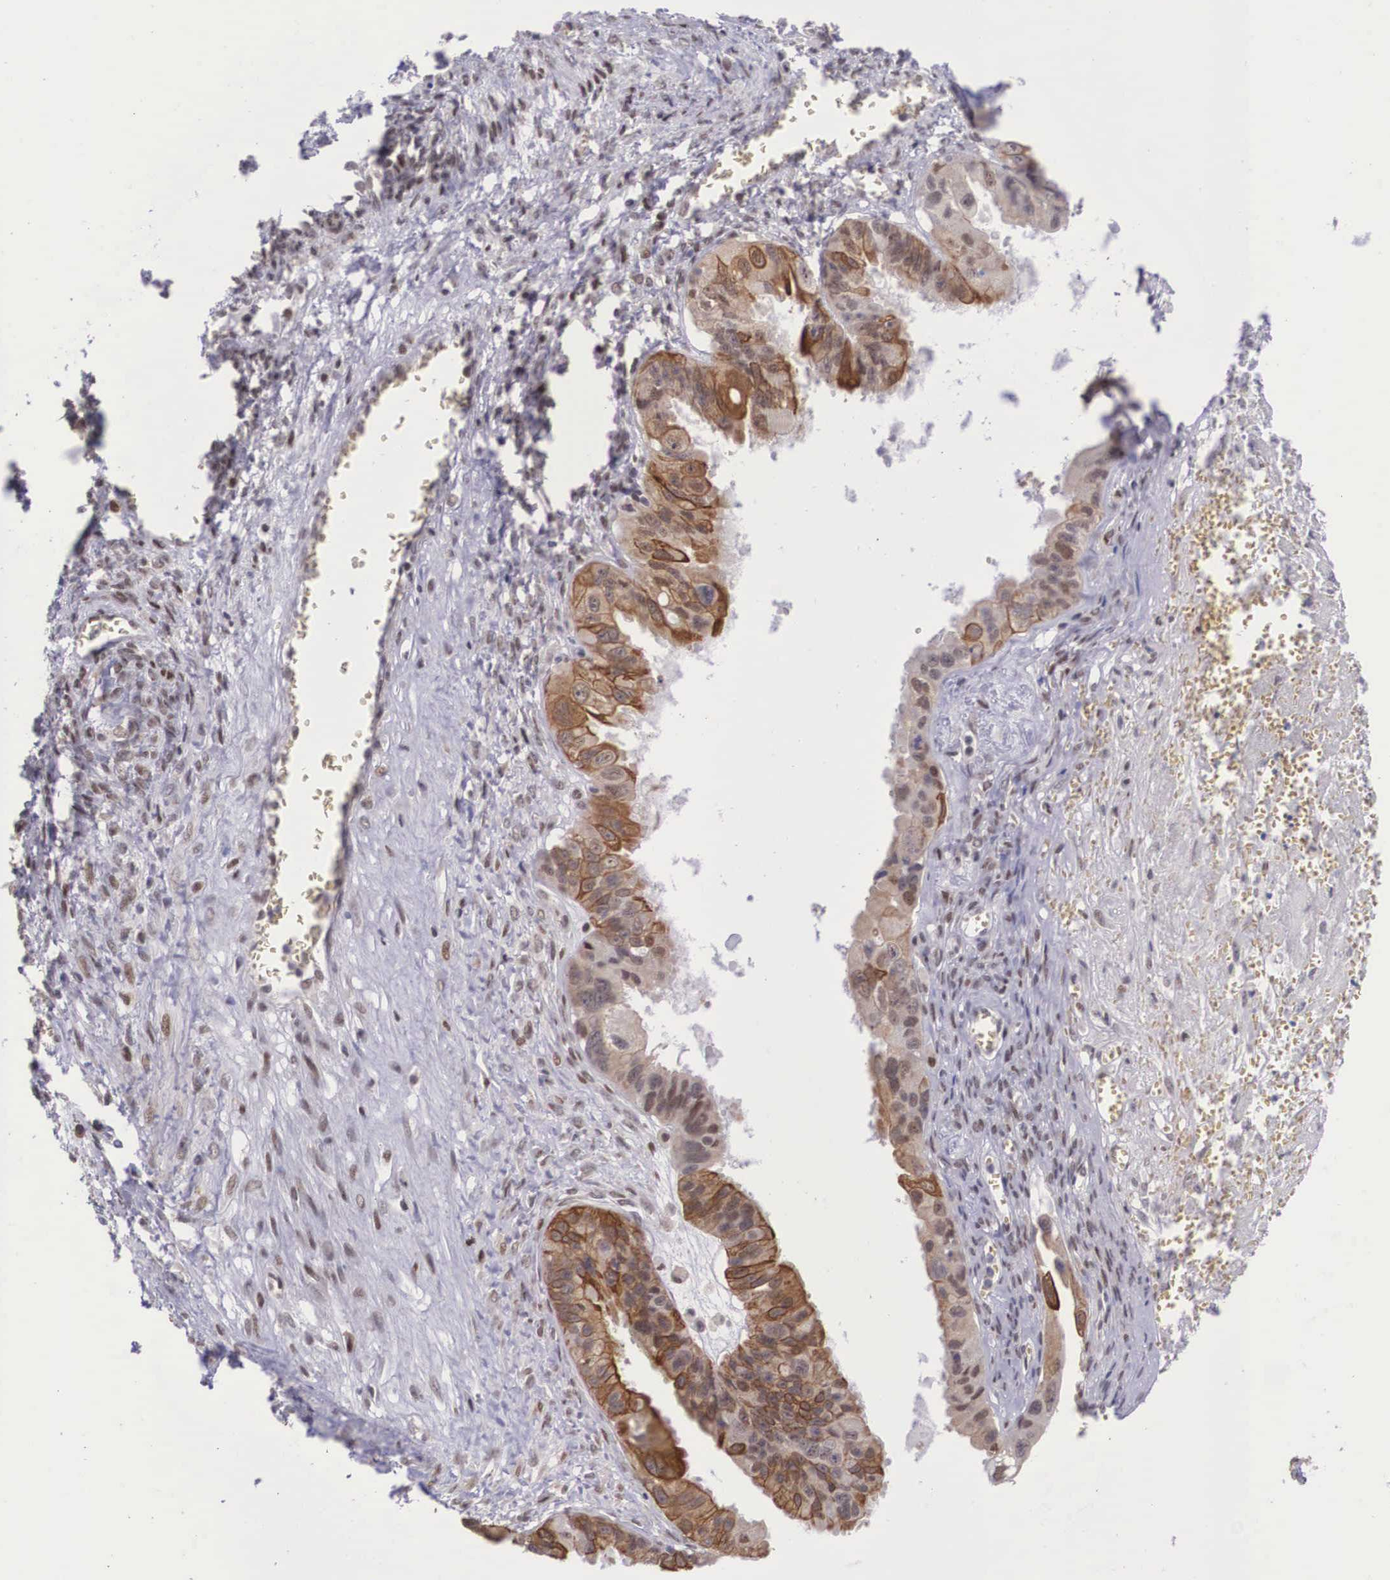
{"staining": {"intensity": "moderate", "quantity": "25%-75%", "location": "cytoplasmic/membranous"}, "tissue": "ovarian cancer", "cell_type": "Tumor cells", "image_type": "cancer", "snomed": [{"axis": "morphology", "description": "Carcinoma, endometroid"}, {"axis": "topography", "description": "Ovary"}], "caption": "Tumor cells exhibit medium levels of moderate cytoplasmic/membranous positivity in about 25%-75% of cells in endometroid carcinoma (ovarian). The protein of interest is shown in brown color, while the nuclei are stained blue.", "gene": "SLC25A21", "patient": {"sex": "female", "age": 85}}